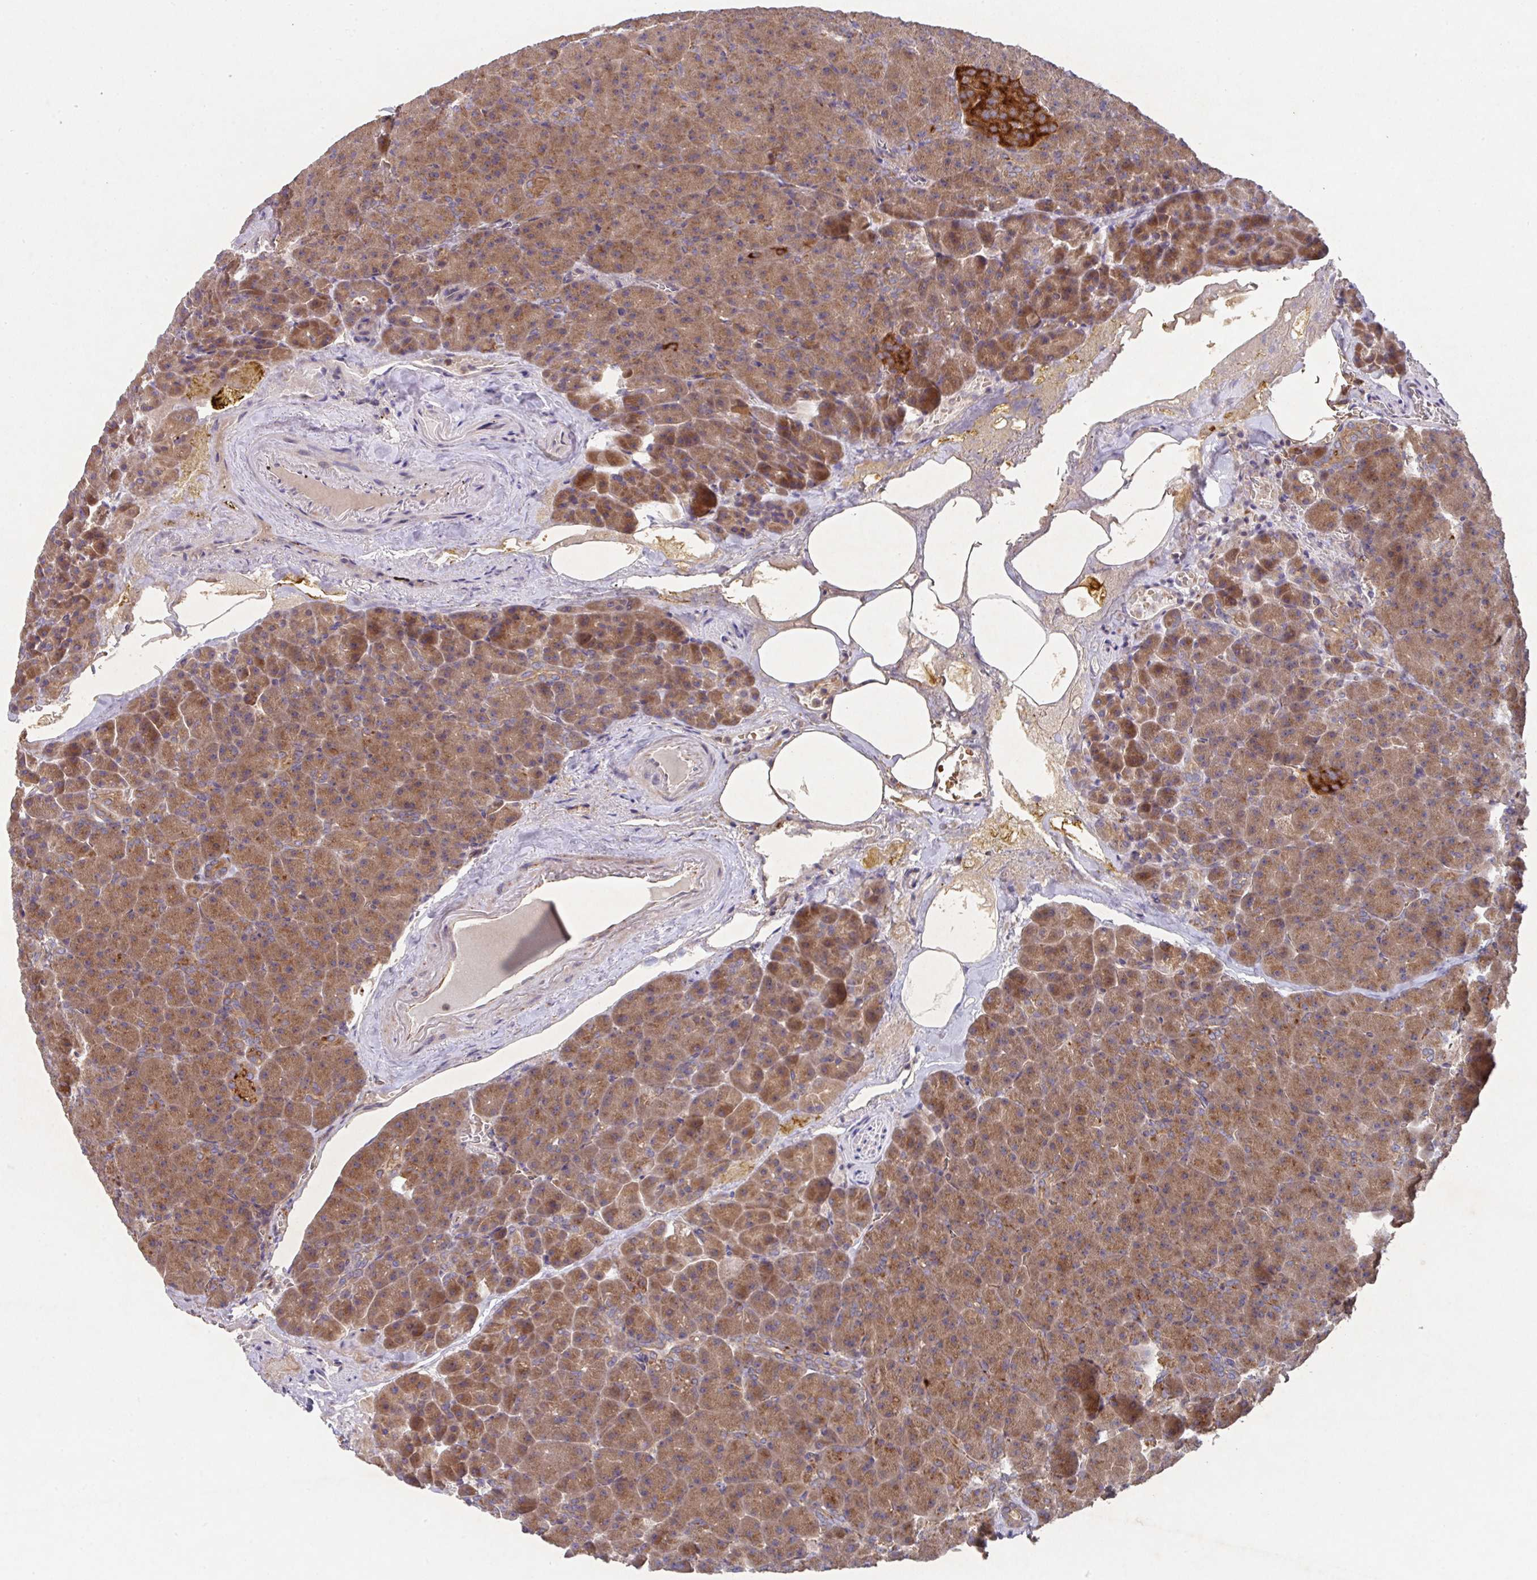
{"staining": {"intensity": "moderate", "quantity": ">75%", "location": "cytoplasmic/membranous"}, "tissue": "pancreas", "cell_type": "Exocrine glandular cells", "image_type": "normal", "snomed": [{"axis": "morphology", "description": "Normal tissue, NOS"}, {"axis": "topography", "description": "Pancreas"}], "caption": "Brown immunohistochemical staining in unremarkable human pancreas shows moderate cytoplasmic/membranous staining in about >75% of exocrine glandular cells.", "gene": "TRIM14", "patient": {"sex": "female", "age": 74}}